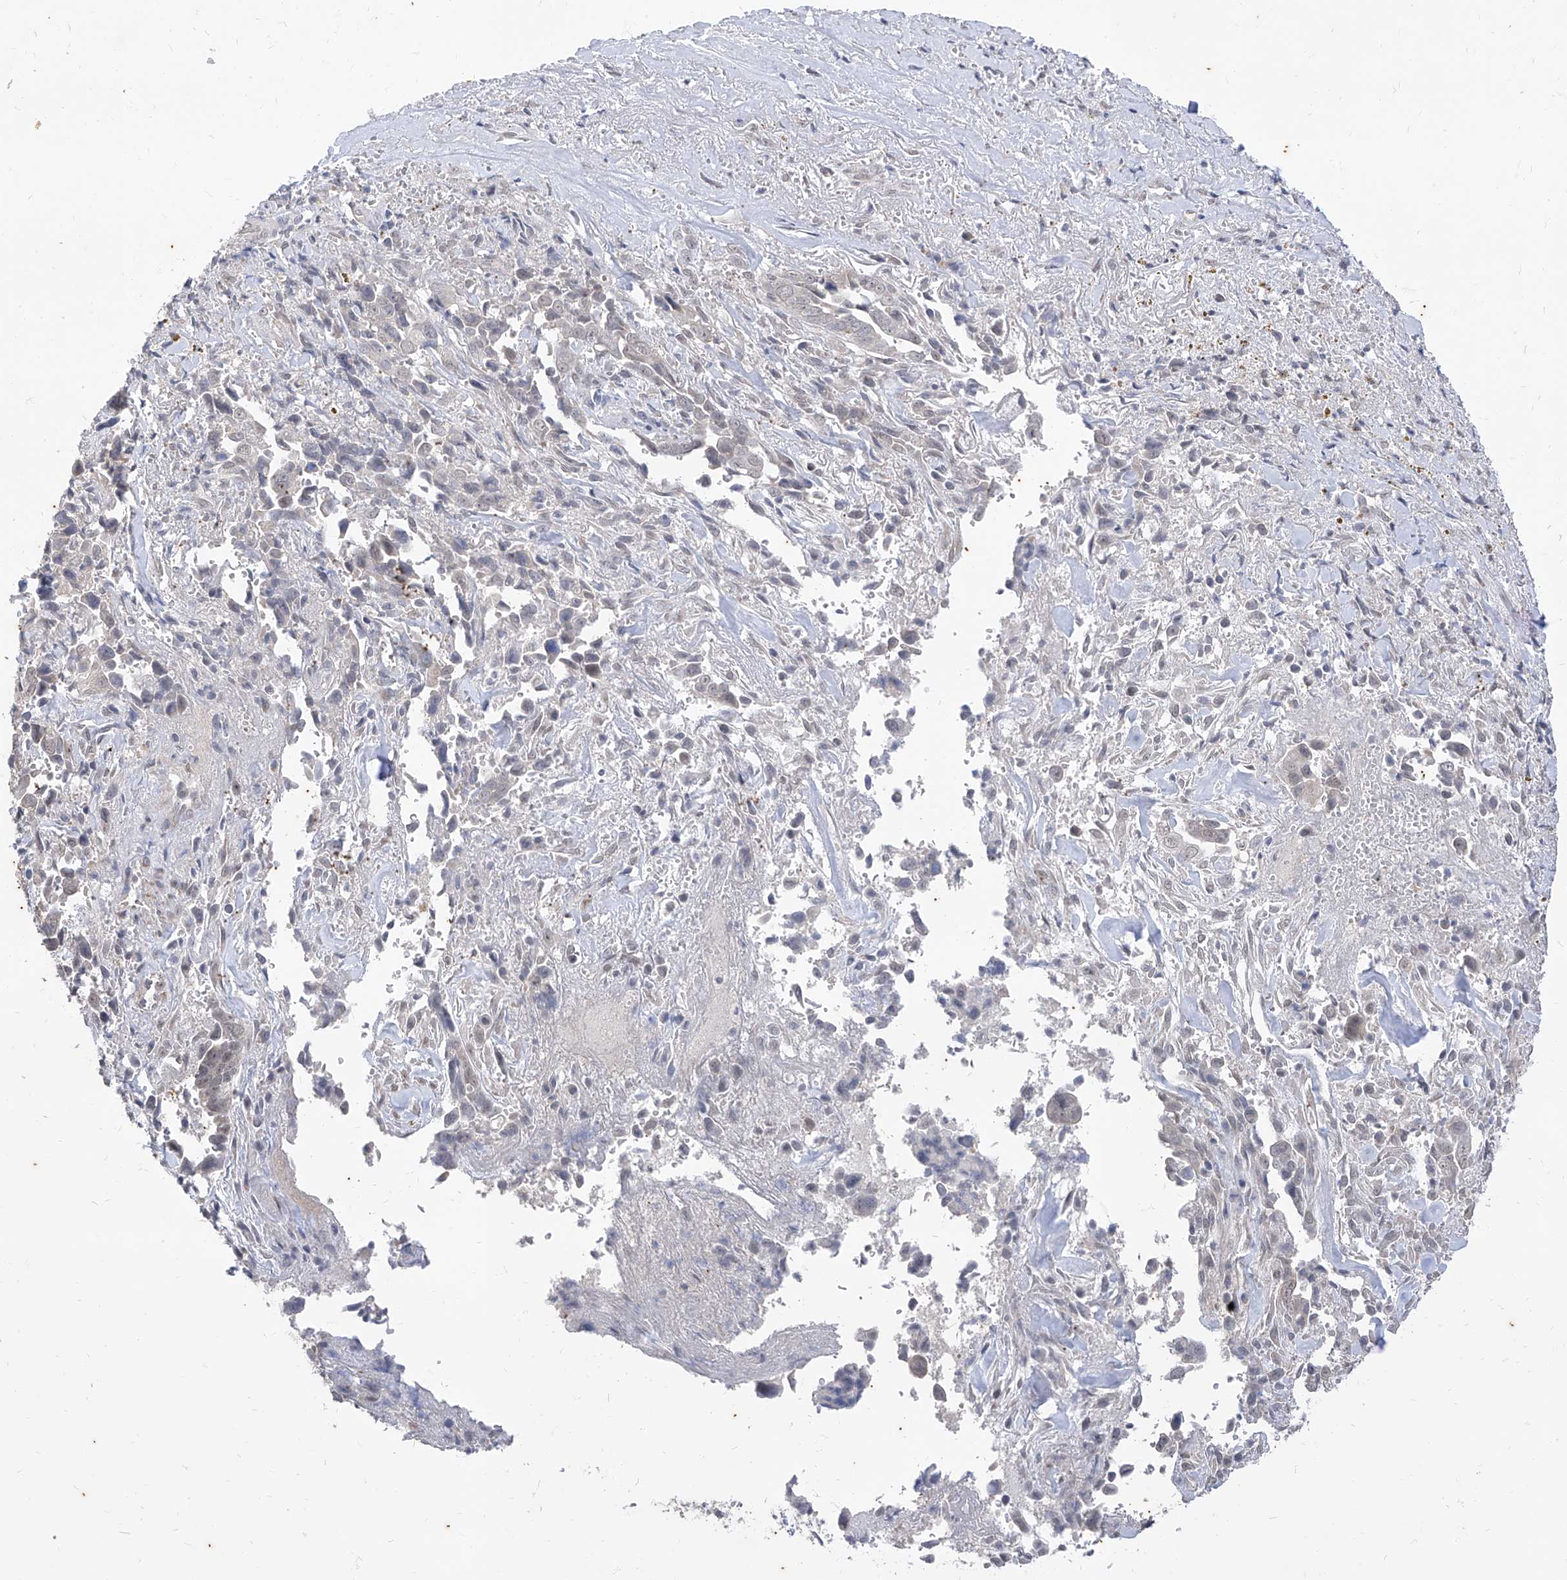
{"staining": {"intensity": "negative", "quantity": "none", "location": "none"}, "tissue": "liver cancer", "cell_type": "Tumor cells", "image_type": "cancer", "snomed": [{"axis": "morphology", "description": "Cholangiocarcinoma"}, {"axis": "topography", "description": "Liver"}], "caption": "Tumor cells show no significant protein staining in liver cancer.", "gene": "PHF20L1", "patient": {"sex": "female", "age": 79}}